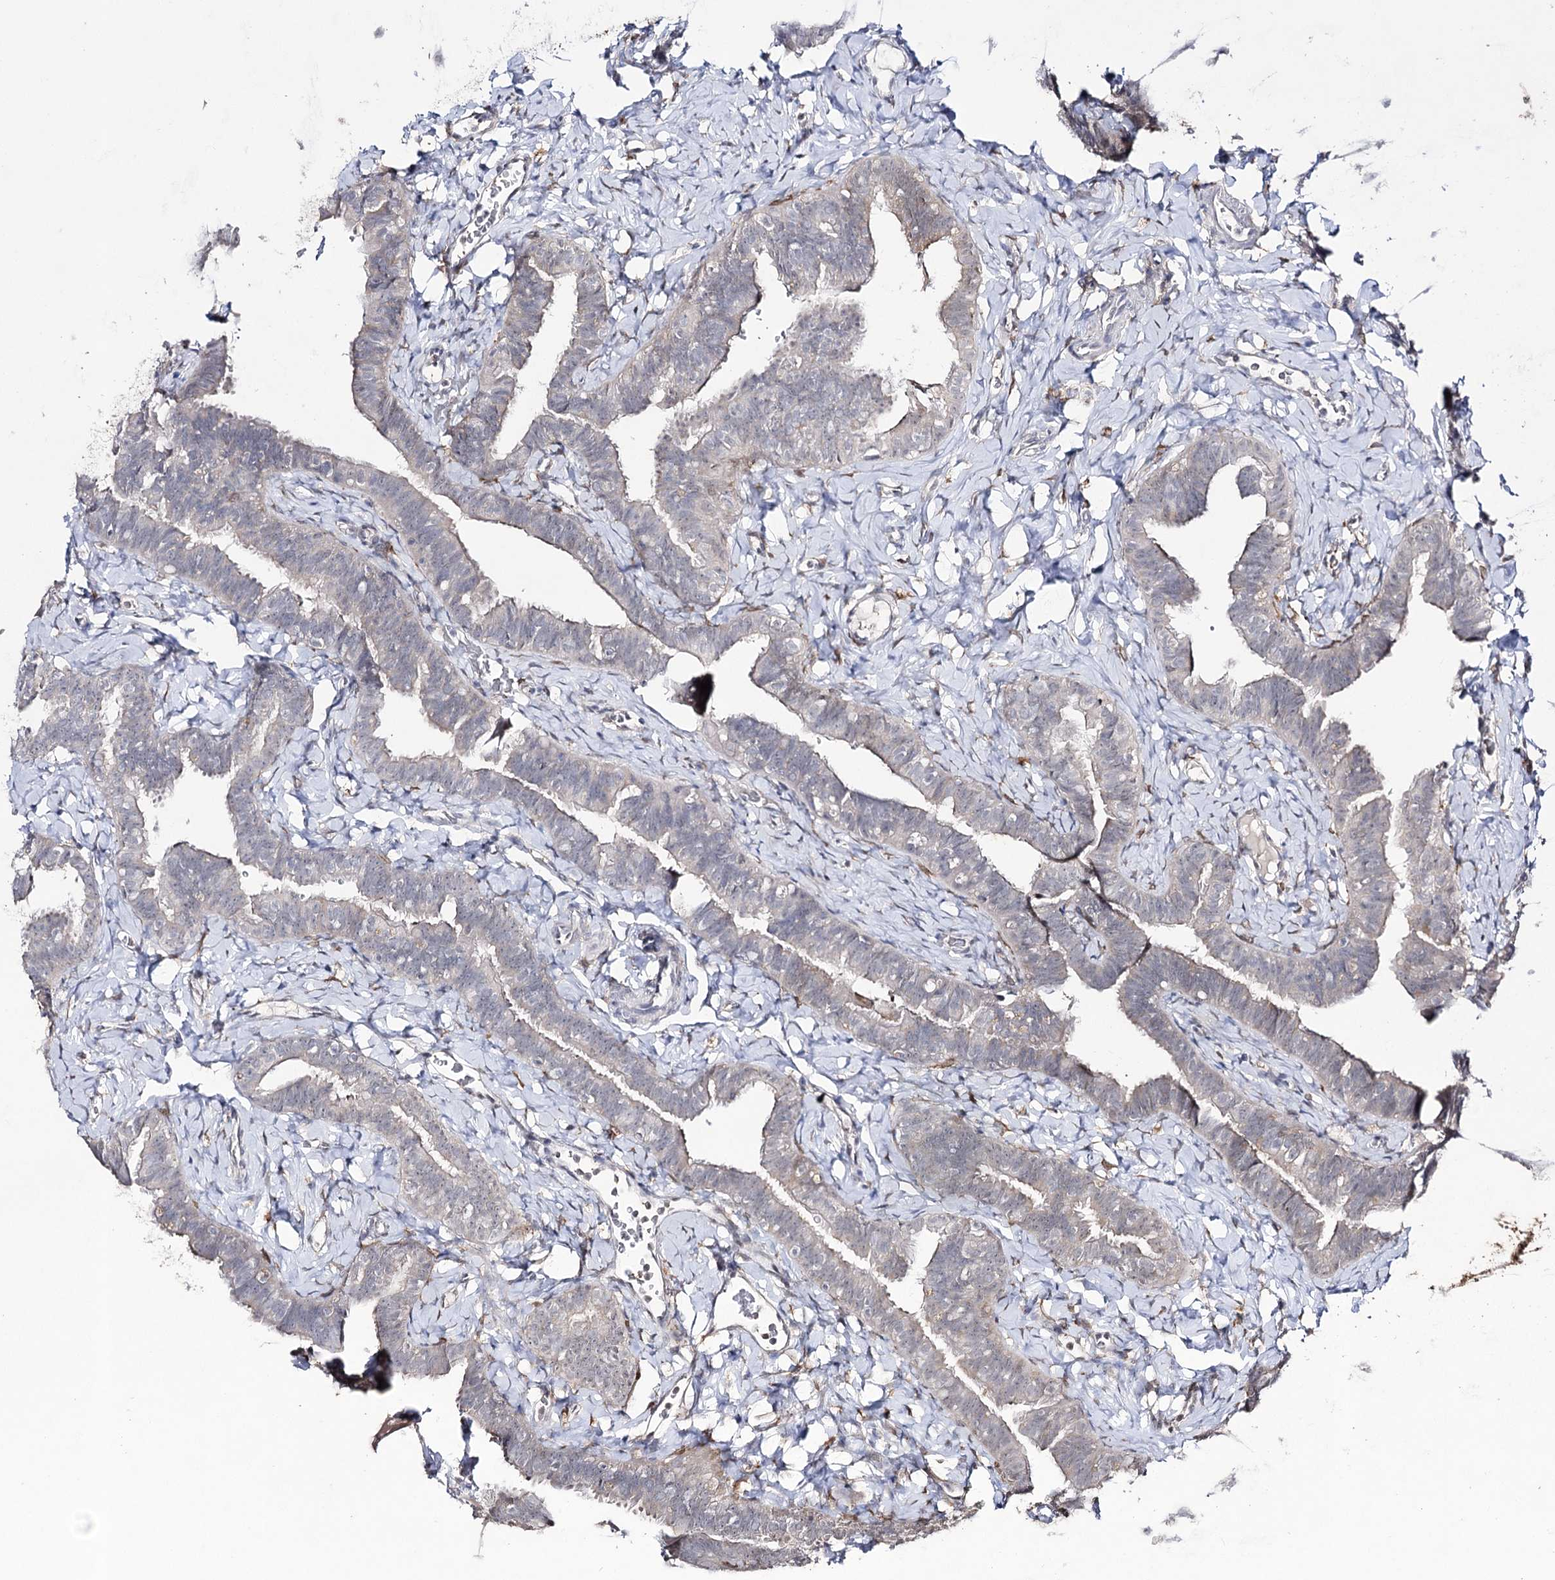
{"staining": {"intensity": "strong", "quantity": "<25%", "location": "cytoplasmic/membranous"}, "tissue": "fallopian tube", "cell_type": "Glandular cells", "image_type": "normal", "snomed": [{"axis": "morphology", "description": "Normal tissue, NOS"}, {"axis": "topography", "description": "Fallopian tube"}], "caption": "About <25% of glandular cells in benign human fallopian tube exhibit strong cytoplasmic/membranous protein staining as visualized by brown immunohistochemical staining.", "gene": "HSD11B2", "patient": {"sex": "female", "age": 65}}